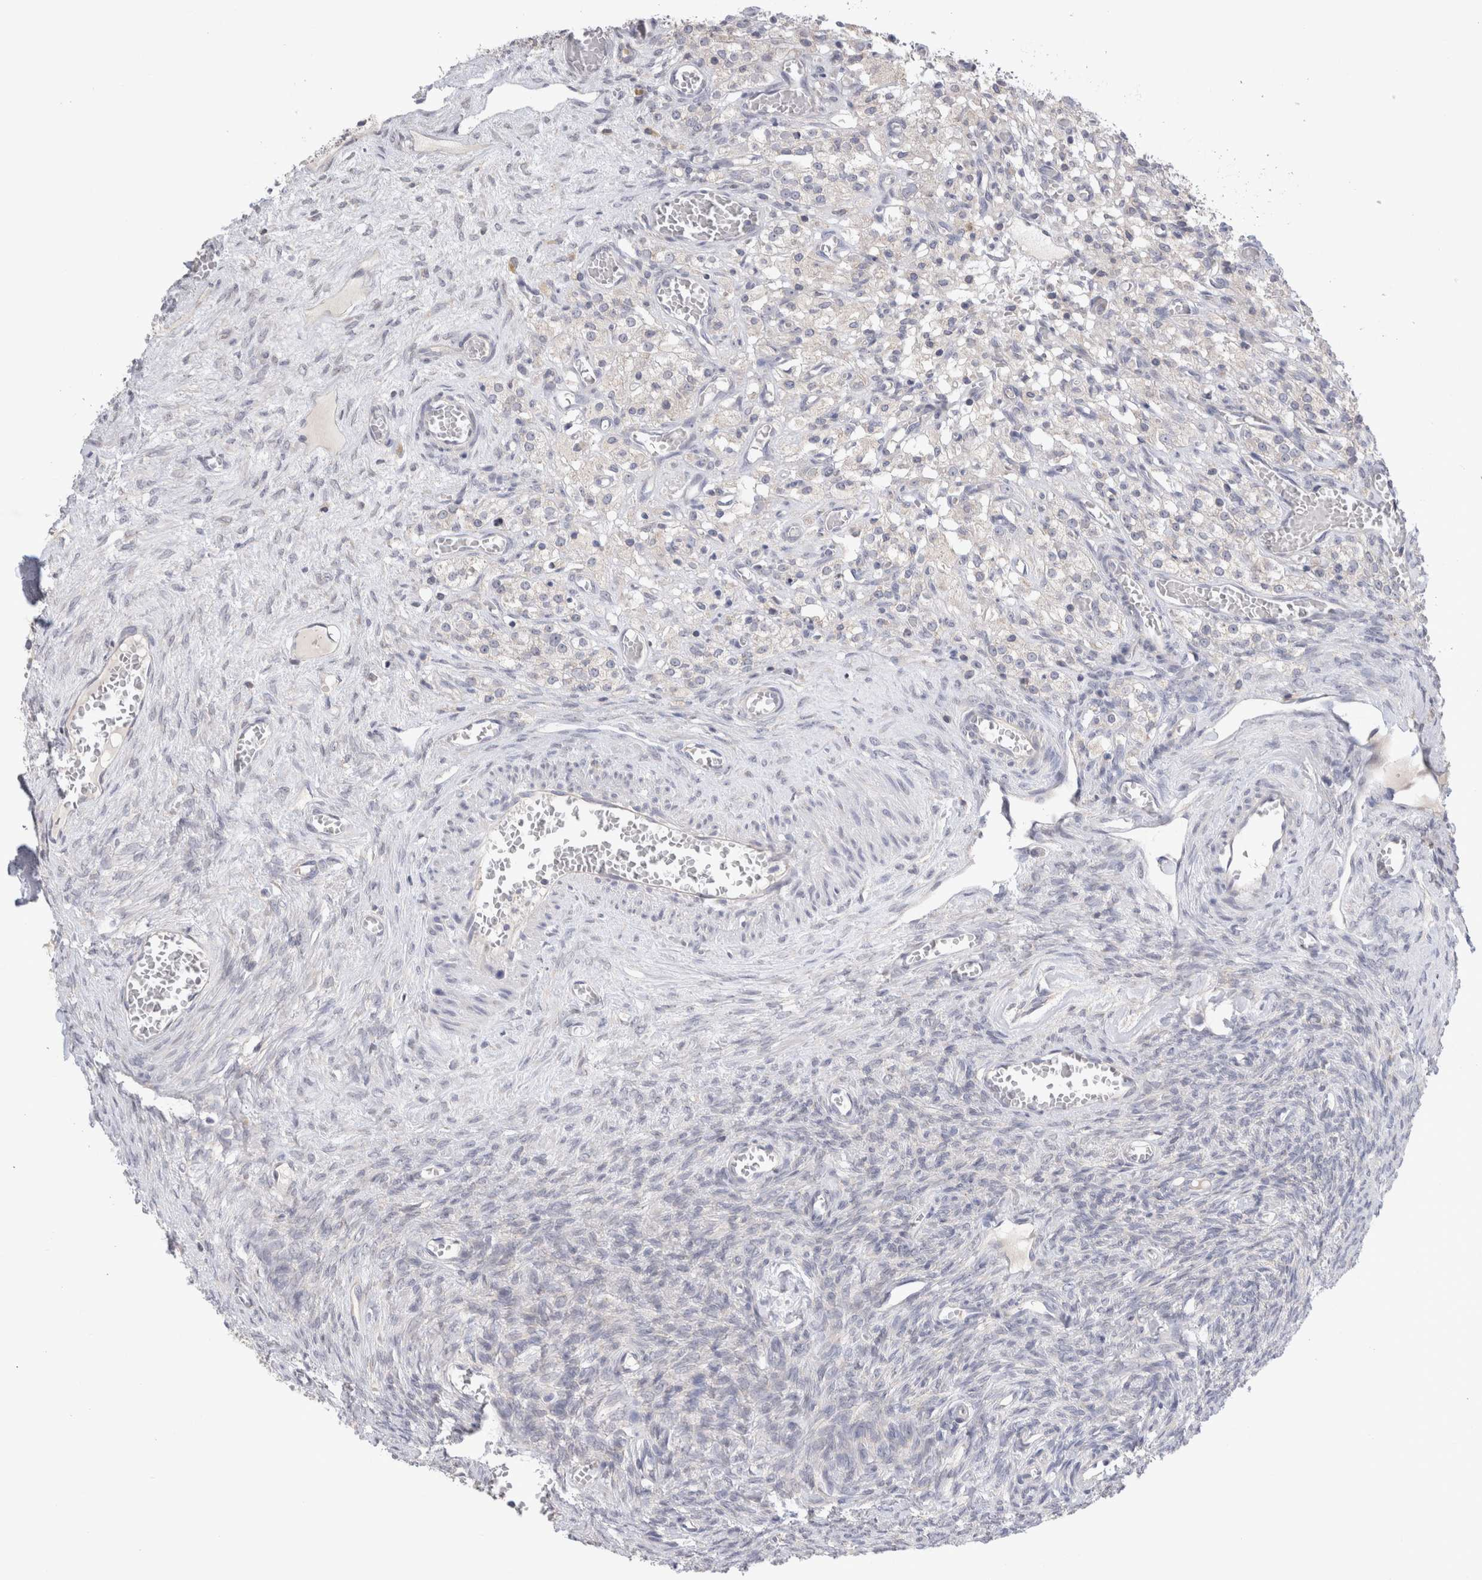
{"staining": {"intensity": "weak", "quantity": "25%-75%", "location": "cytoplasmic/membranous"}, "tissue": "ovary", "cell_type": "Follicle cells", "image_type": "normal", "snomed": [{"axis": "morphology", "description": "Normal tissue, NOS"}, {"axis": "topography", "description": "Ovary"}], "caption": "IHC of unremarkable ovary displays low levels of weak cytoplasmic/membranous expression in approximately 25%-75% of follicle cells.", "gene": "NEDD4L", "patient": {"sex": "female", "age": 27}}